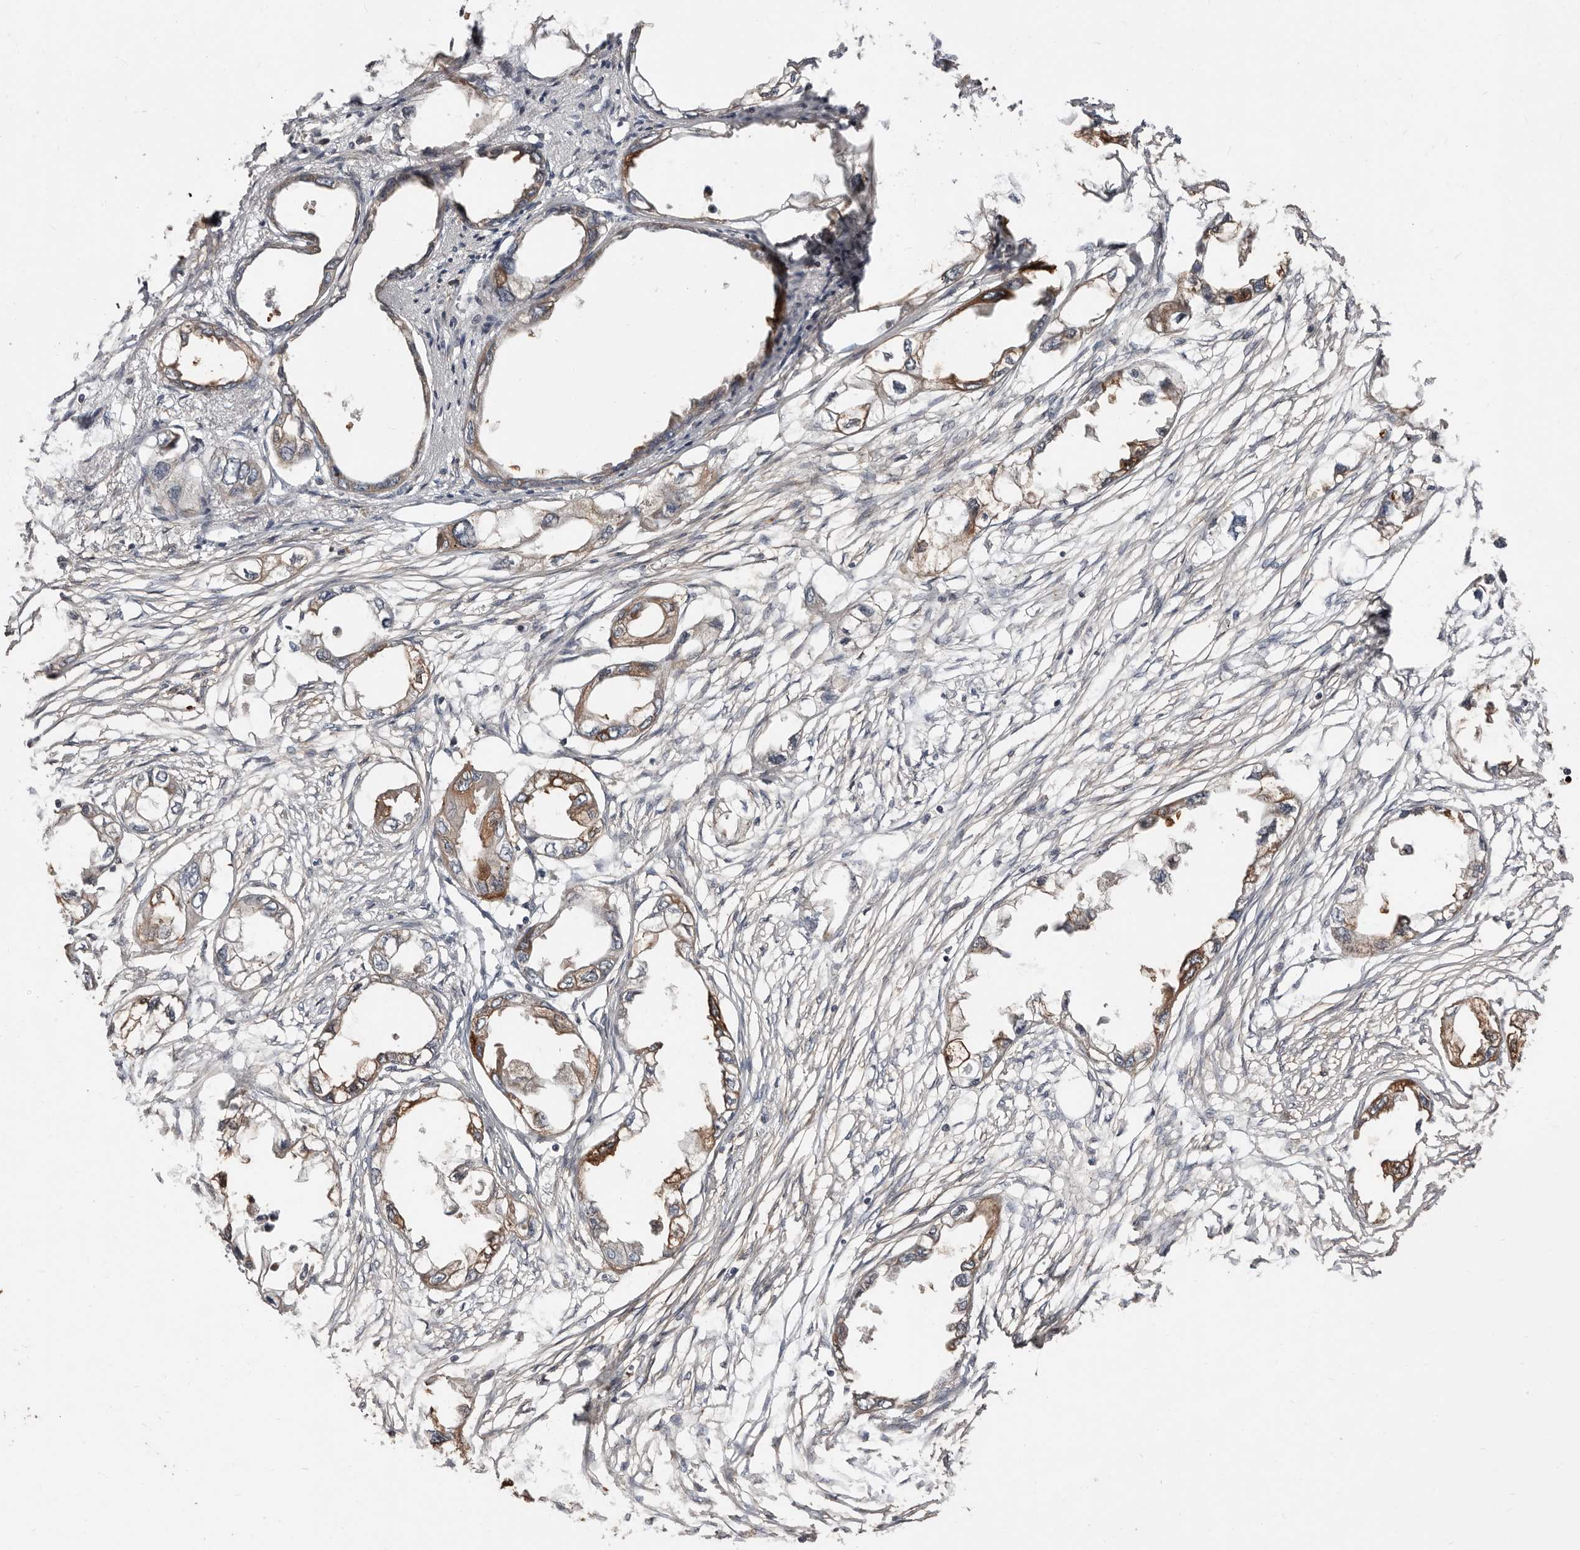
{"staining": {"intensity": "moderate", "quantity": "<25%", "location": "cytoplasmic/membranous"}, "tissue": "endometrial cancer", "cell_type": "Tumor cells", "image_type": "cancer", "snomed": [{"axis": "morphology", "description": "Adenocarcinoma, NOS"}, {"axis": "morphology", "description": "Adenocarcinoma, metastatic, NOS"}, {"axis": "topography", "description": "Adipose tissue"}, {"axis": "topography", "description": "Endometrium"}], "caption": "Human endometrial cancer (metastatic adenocarcinoma) stained with a brown dye displays moderate cytoplasmic/membranous positive expression in approximately <25% of tumor cells.", "gene": "SMYD4", "patient": {"sex": "female", "age": 67}}